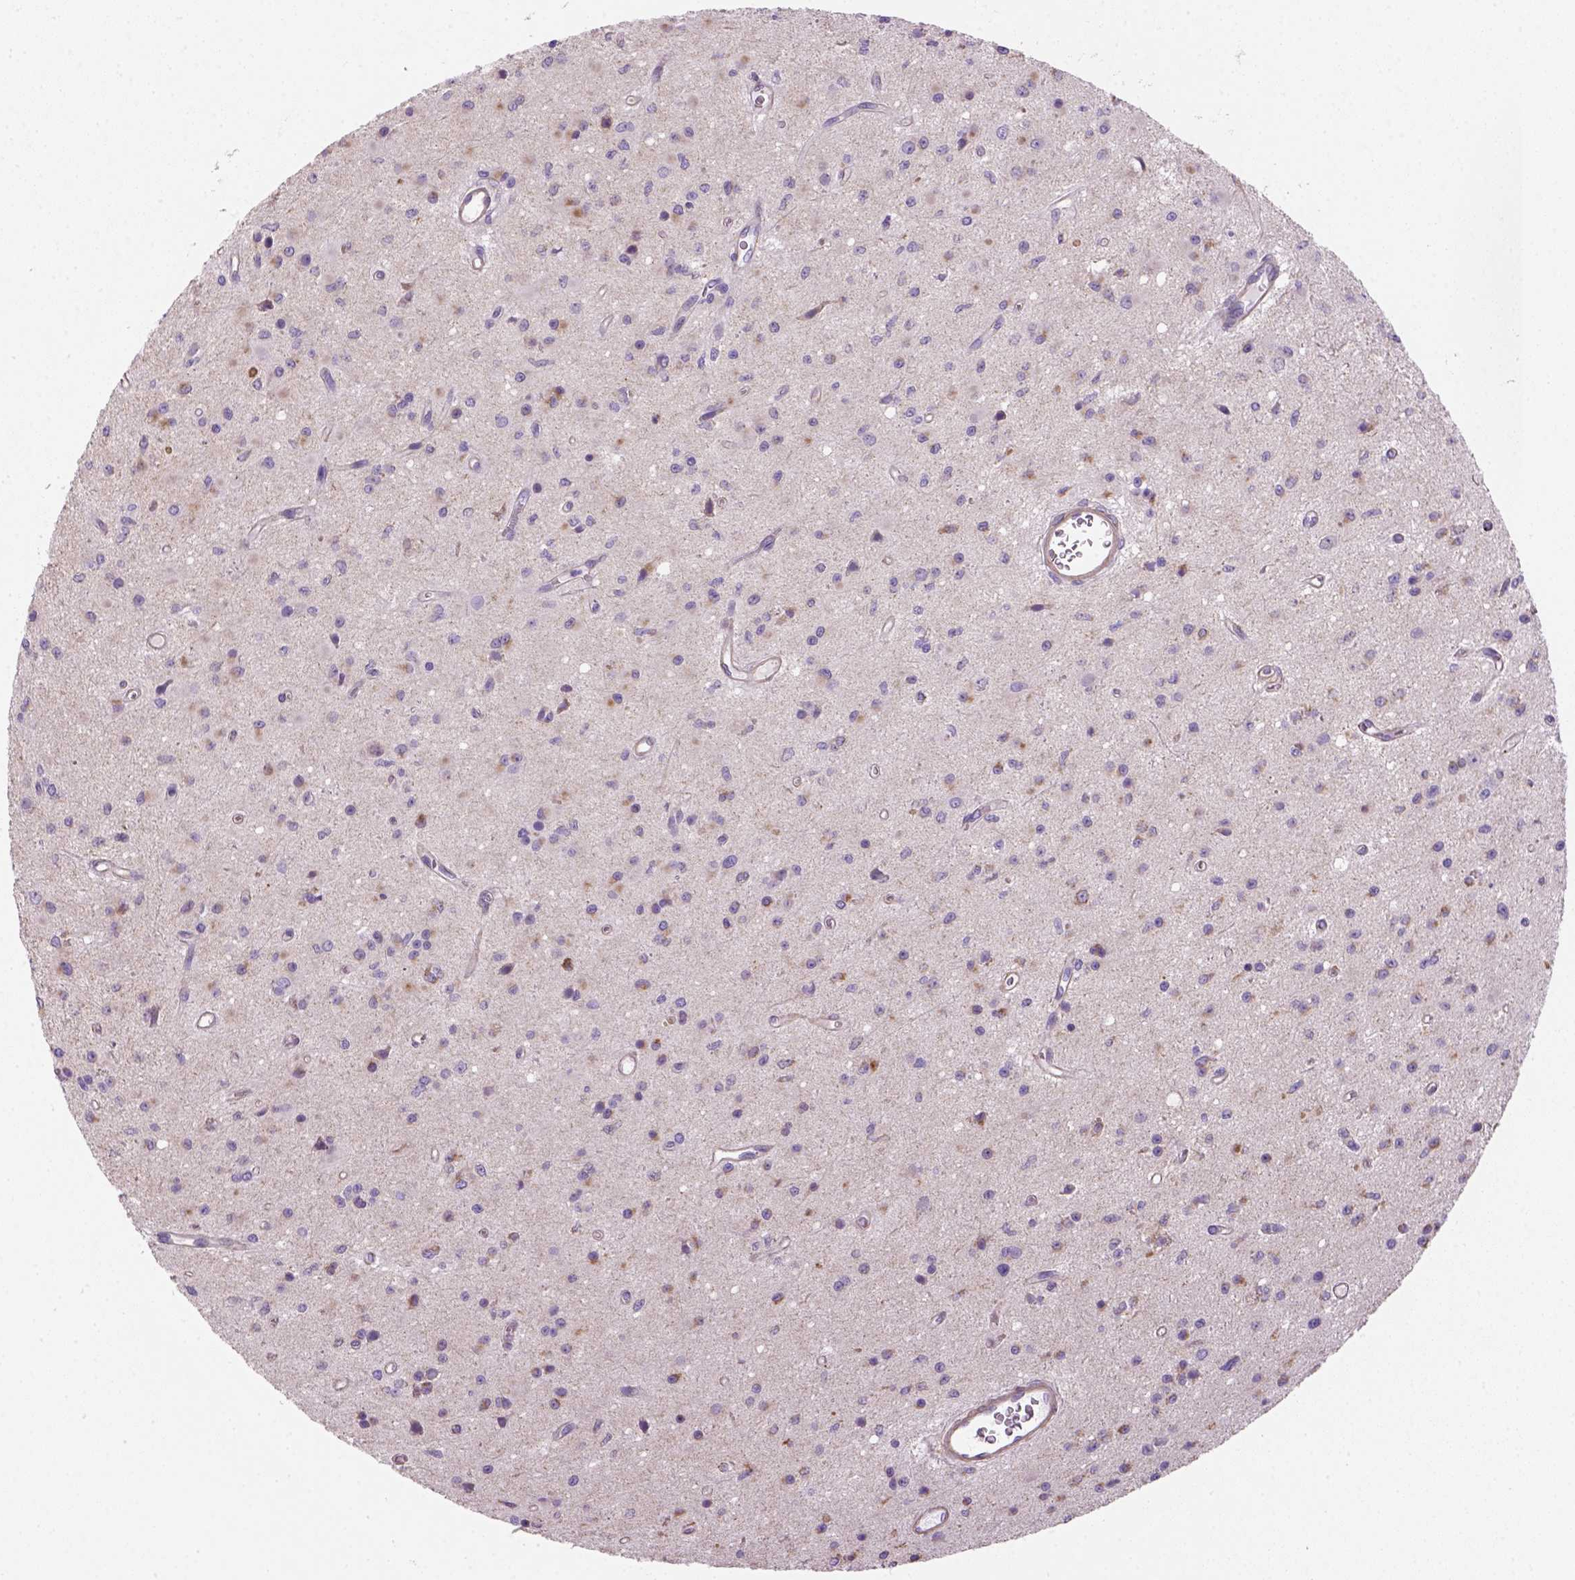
{"staining": {"intensity": "negative", "quantity": "none", "location": "none"}, "tissue": "glioma", "cell_type": "Tumor cells", "image_type": "cancer", "snomed": [{"axis": "morphology", "description": "Glioma, malignant, Low grade"}, {"axis": "topography", "description": "Brain"}], "caption": "Tumor cells are negative for protein expression in human glioma.", "gene": "HTRA1", "patient": {"sex": "female", "age": 45}}